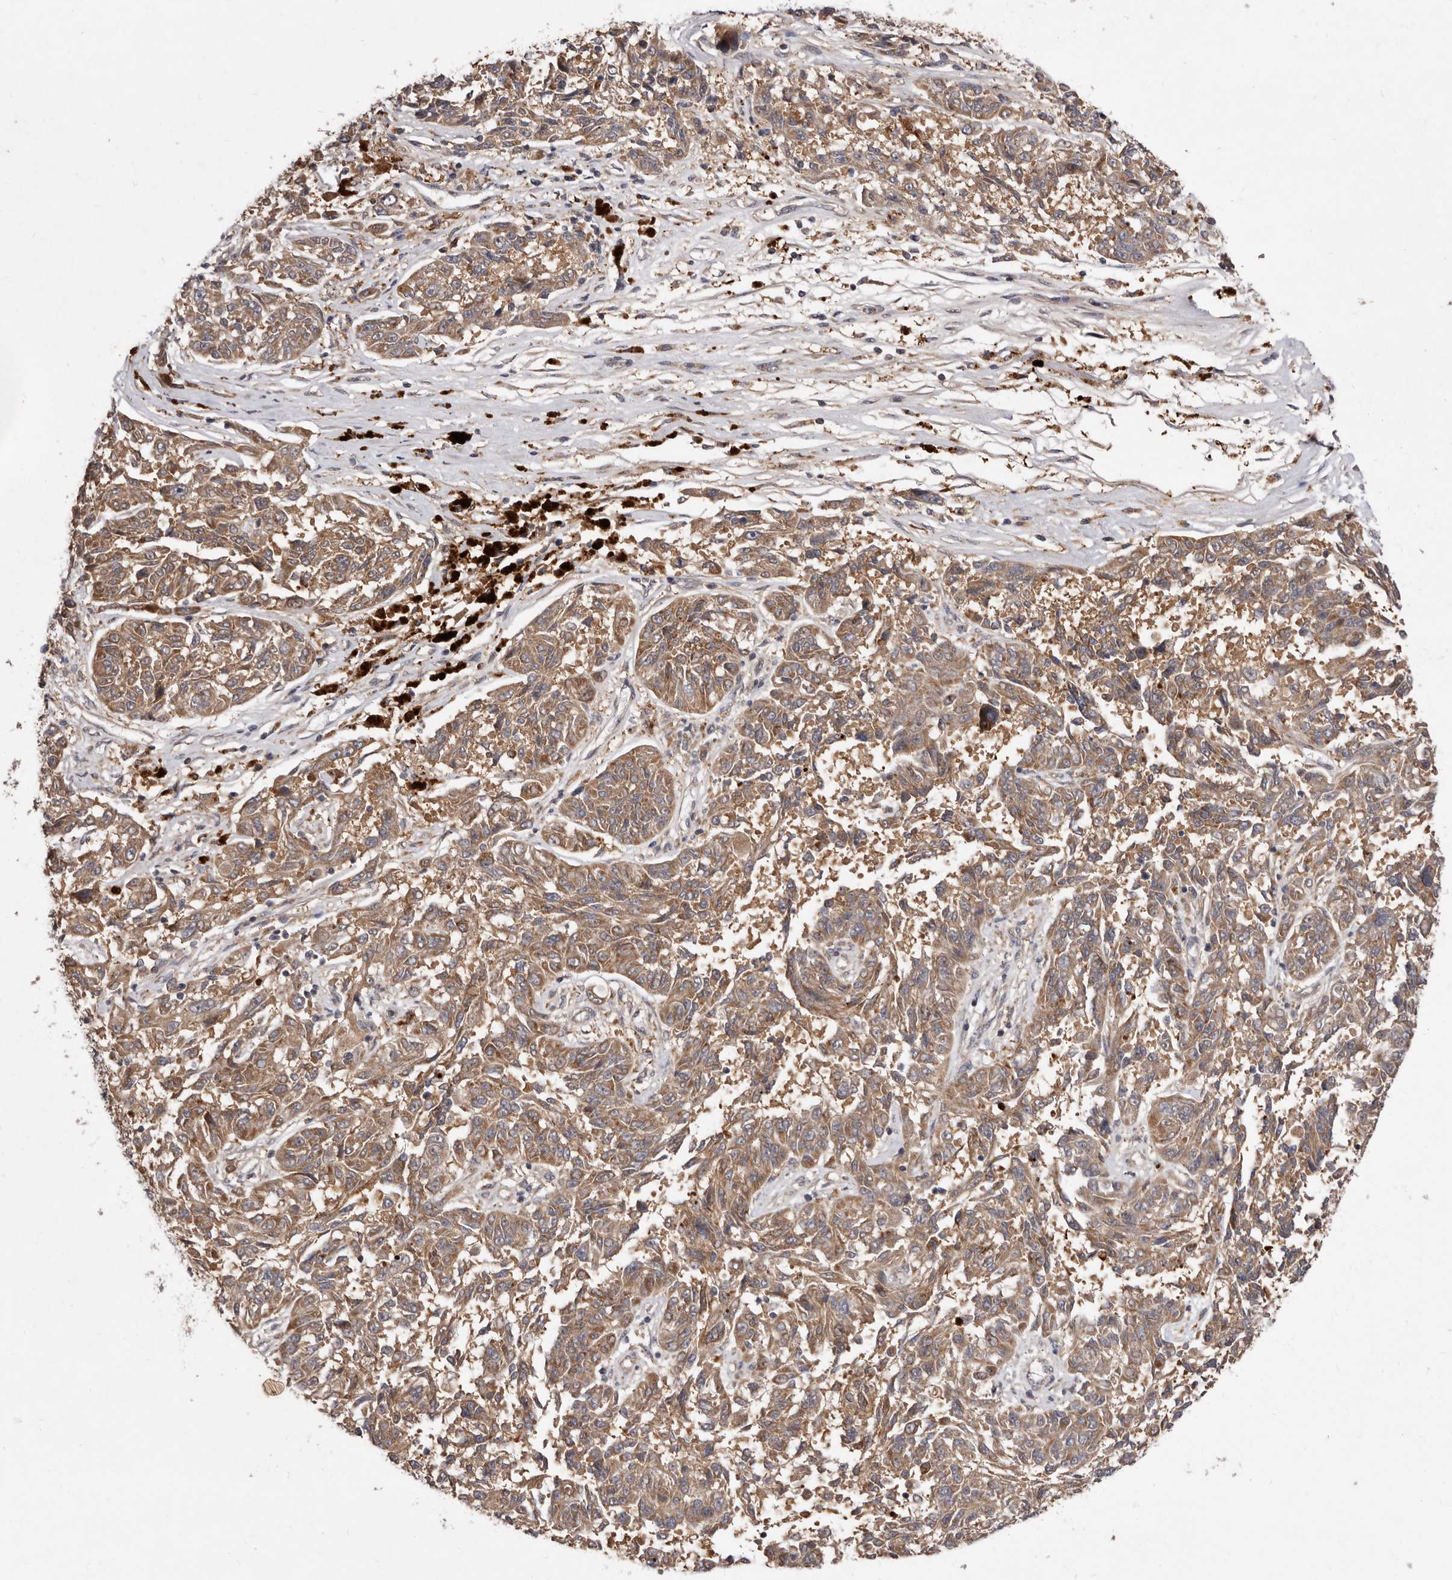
{"staining": {"intensity": "moderate", "quantity": ">75%", "location": "cytoplasmic/membranous"}, "tissue": "melanoma", "cell_type": "Tumor cells", "image_type": "cancer", "snomed": [{"axis": "morphology", "description": "Malignant melanoma, NOS"}, {"axis": "topography", "description": "Skin"}], "caption": "Immunohistochemistry (IHC) photomicrograph of neoplastic tissue: human malignant melanoma stained using immunohistochemistry displays medium levels of moderate protein expression localized specifically in the cytoplasmic/membranous of tumor cells, appearing as a cytoplasmic/membranous brown color.", "gene": "FLAD1", "patient": {"sex": "male", "age": 53}}